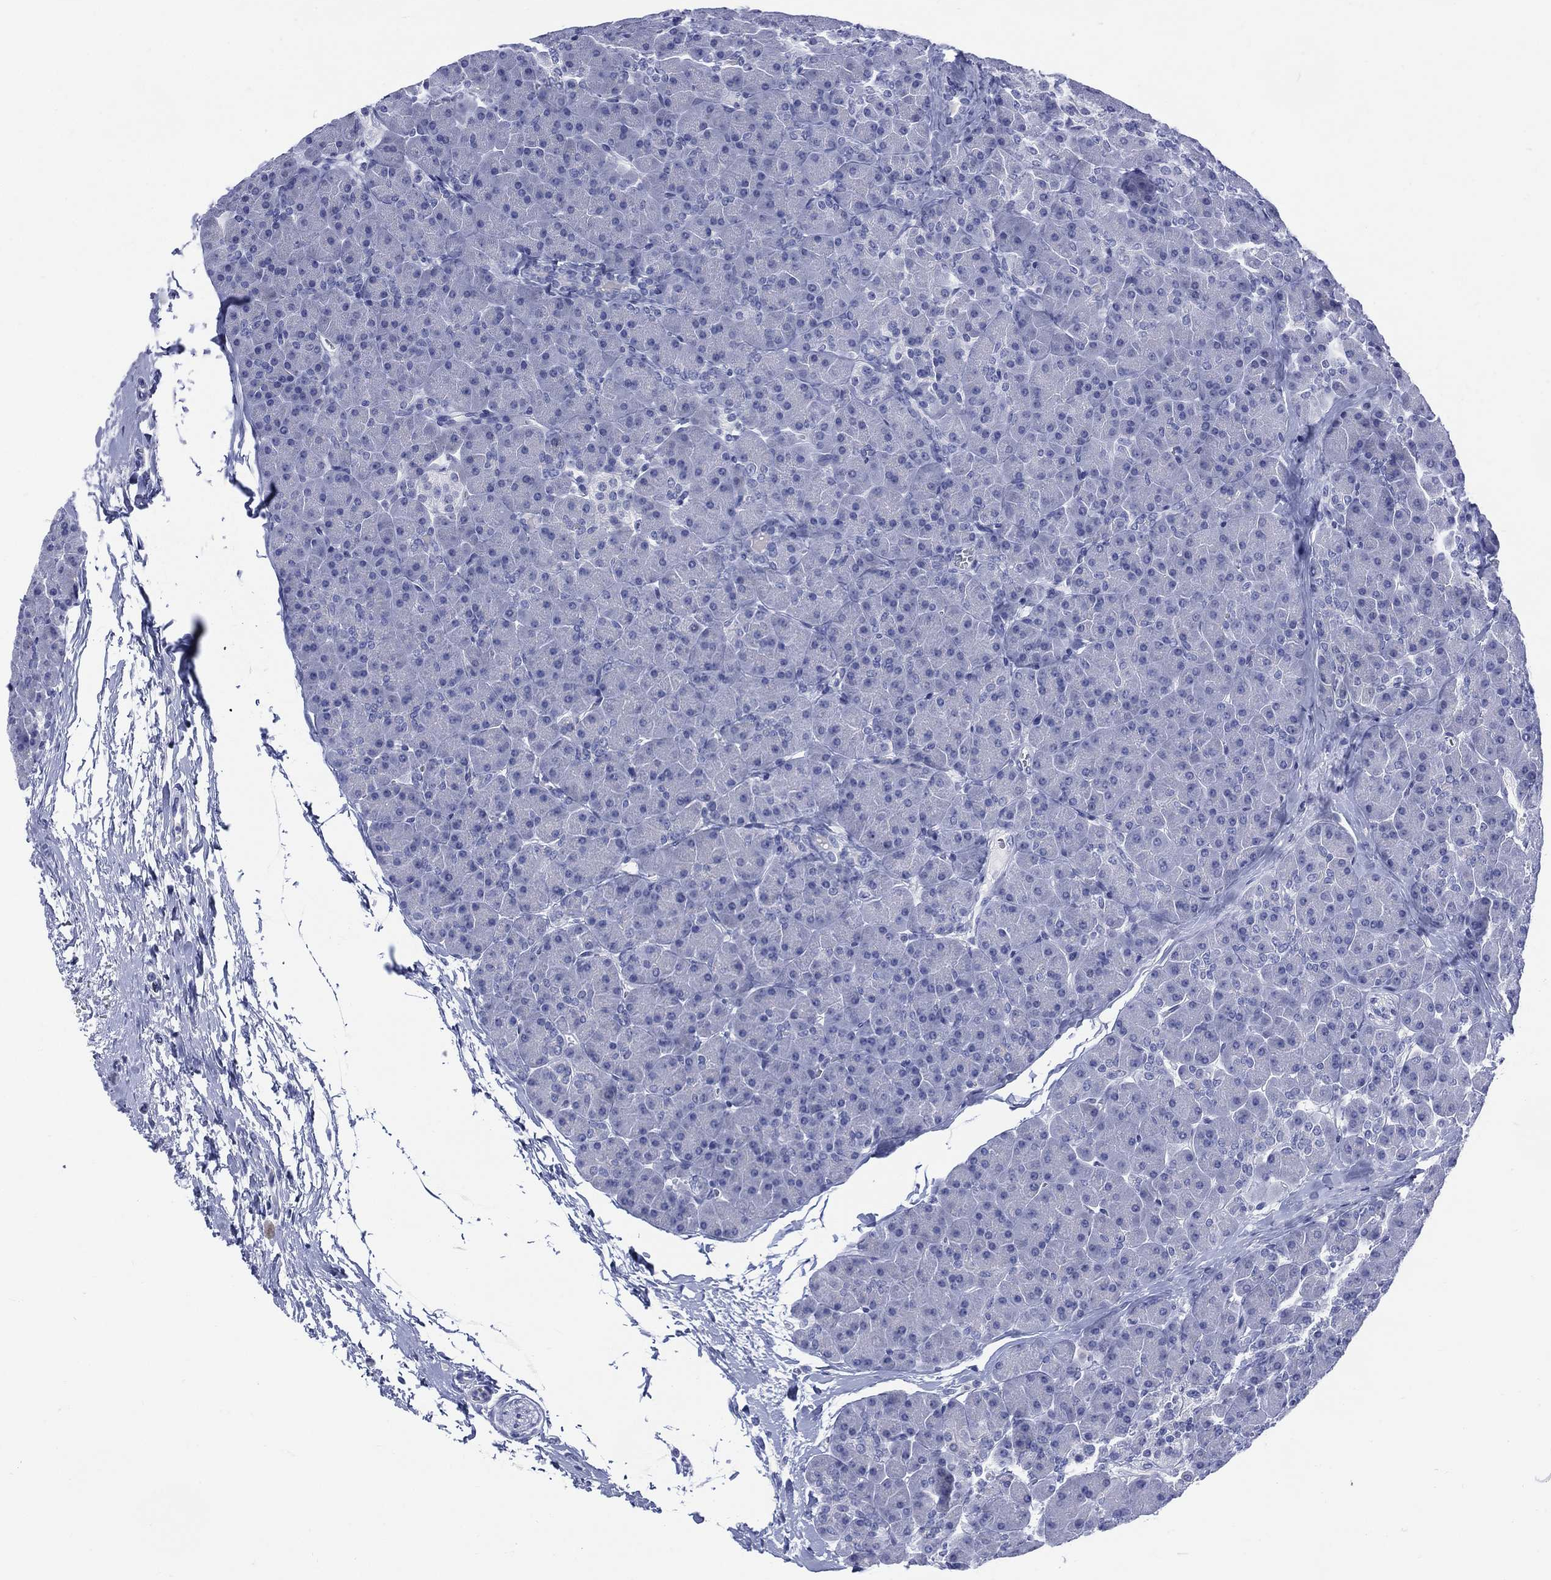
{"staining": {"intensity": "negative", "quantity": "none", "location": "none"}, "tissue": "pancreas", "cell_type": "Exocrine glandular cells", "image_type": "normal", "snomed": [{"axis": "morphology", "description": "Normal tissue, NOS"}, {"axis": "topography", "description": "Pancreas"}], "caption": "This histopathology image is of benign pancreas stained with IHC to label a protein in brown with the nuclei are counter-stained blue. There is no positivity in exocrine glandular cells.", "gene": "ENSG00000285953", "patient": {"sex": "female", "age": 44}}